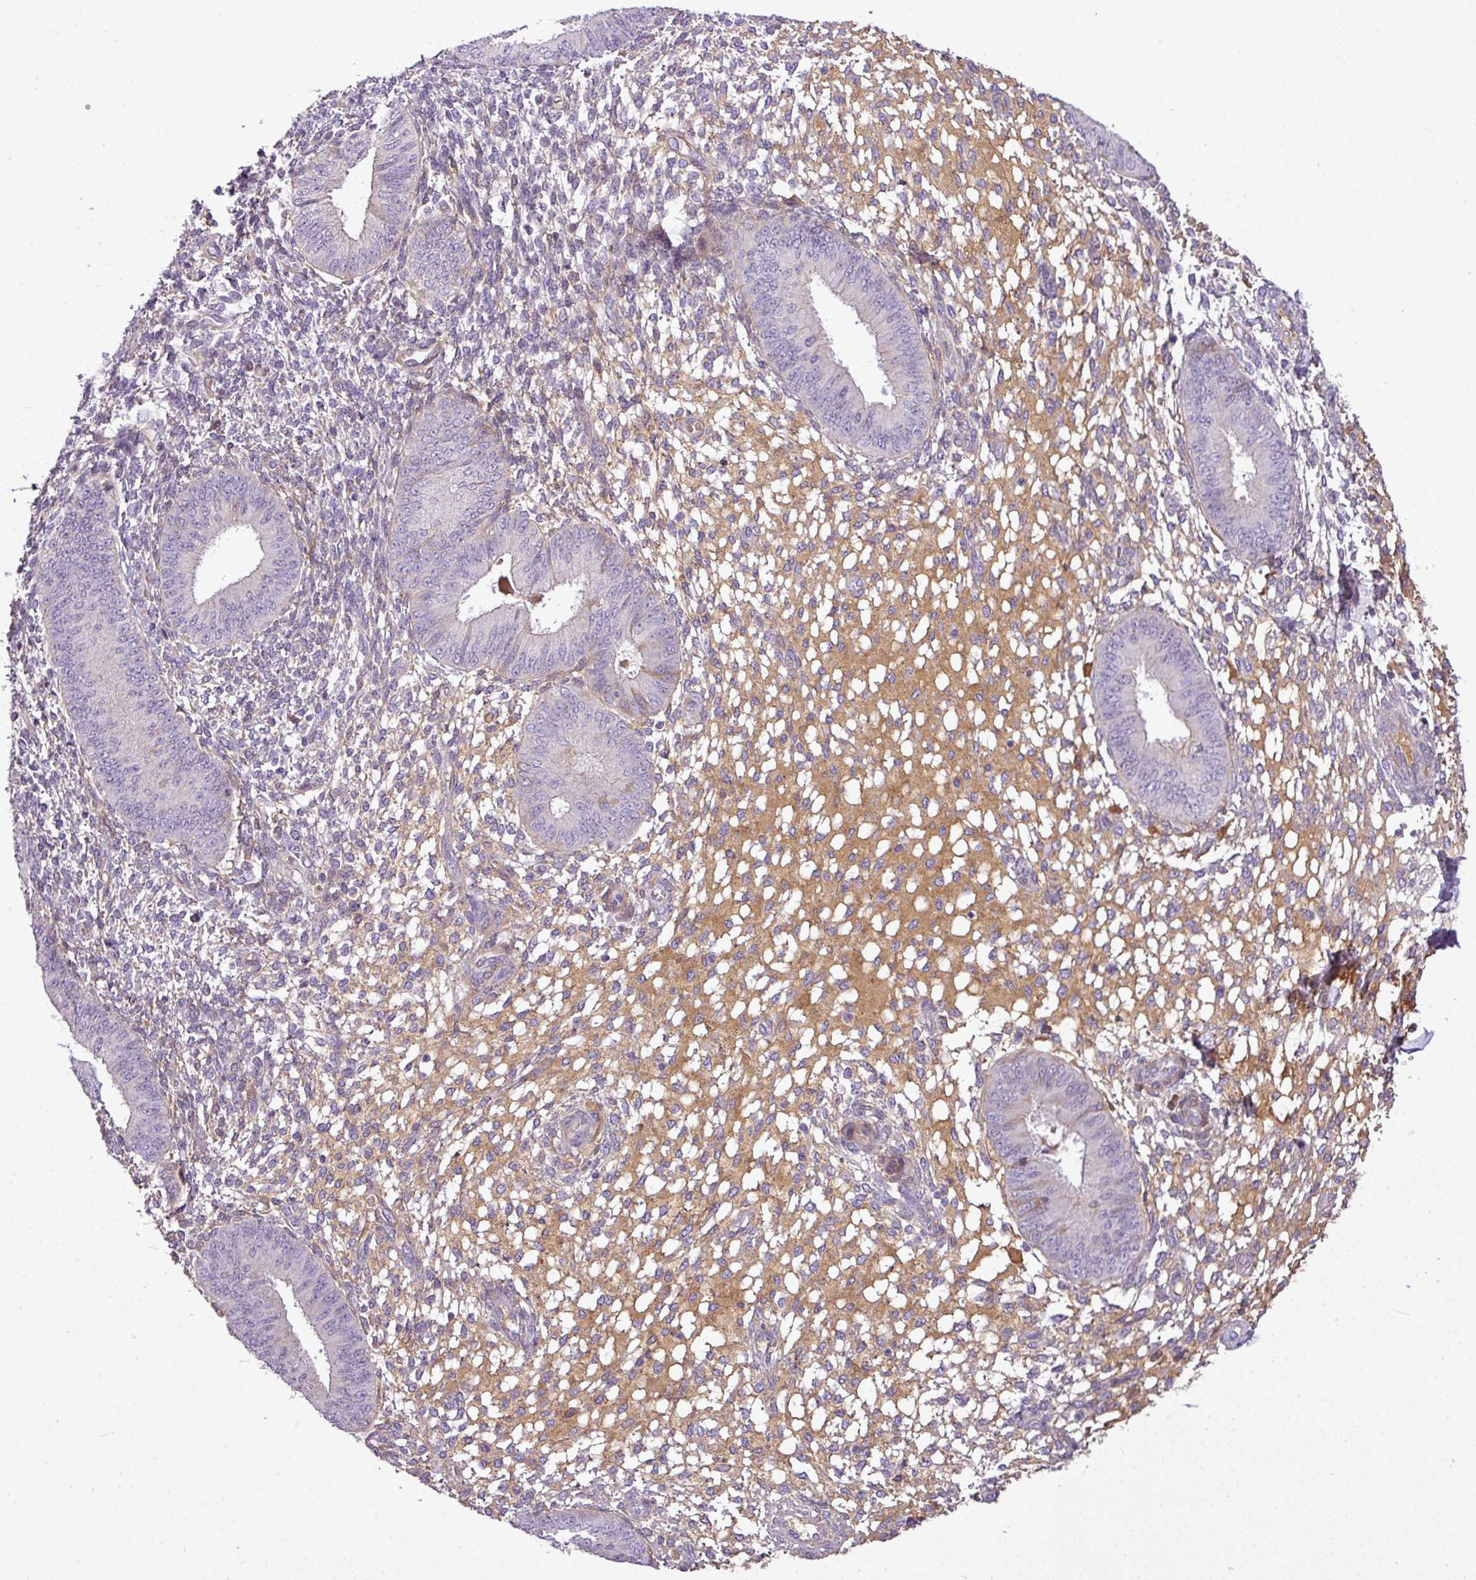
{"staining": {"intensity": "negative", "quantity": "none", "location": "none"}, "tissue": "endometrium", "cell_type": "Cells in endometrial stroma", "image_type": "normal", "snomed": [{"axis": "morphology", "description": "Normal tissue, NOS"}, {"axis": "topography", "description": "Endometrium"}], "caption": "Endometrium was stained to show a protein in brown. There is no significant positivity in cells in endometrial stroma. (Stains: DAB immunohistochemistry with hematoxylin counter stain, Microscopy: brightfield microscopy at high magnification).", "gene": "C4A", "patient": {"sex": "female", "age": 49}}